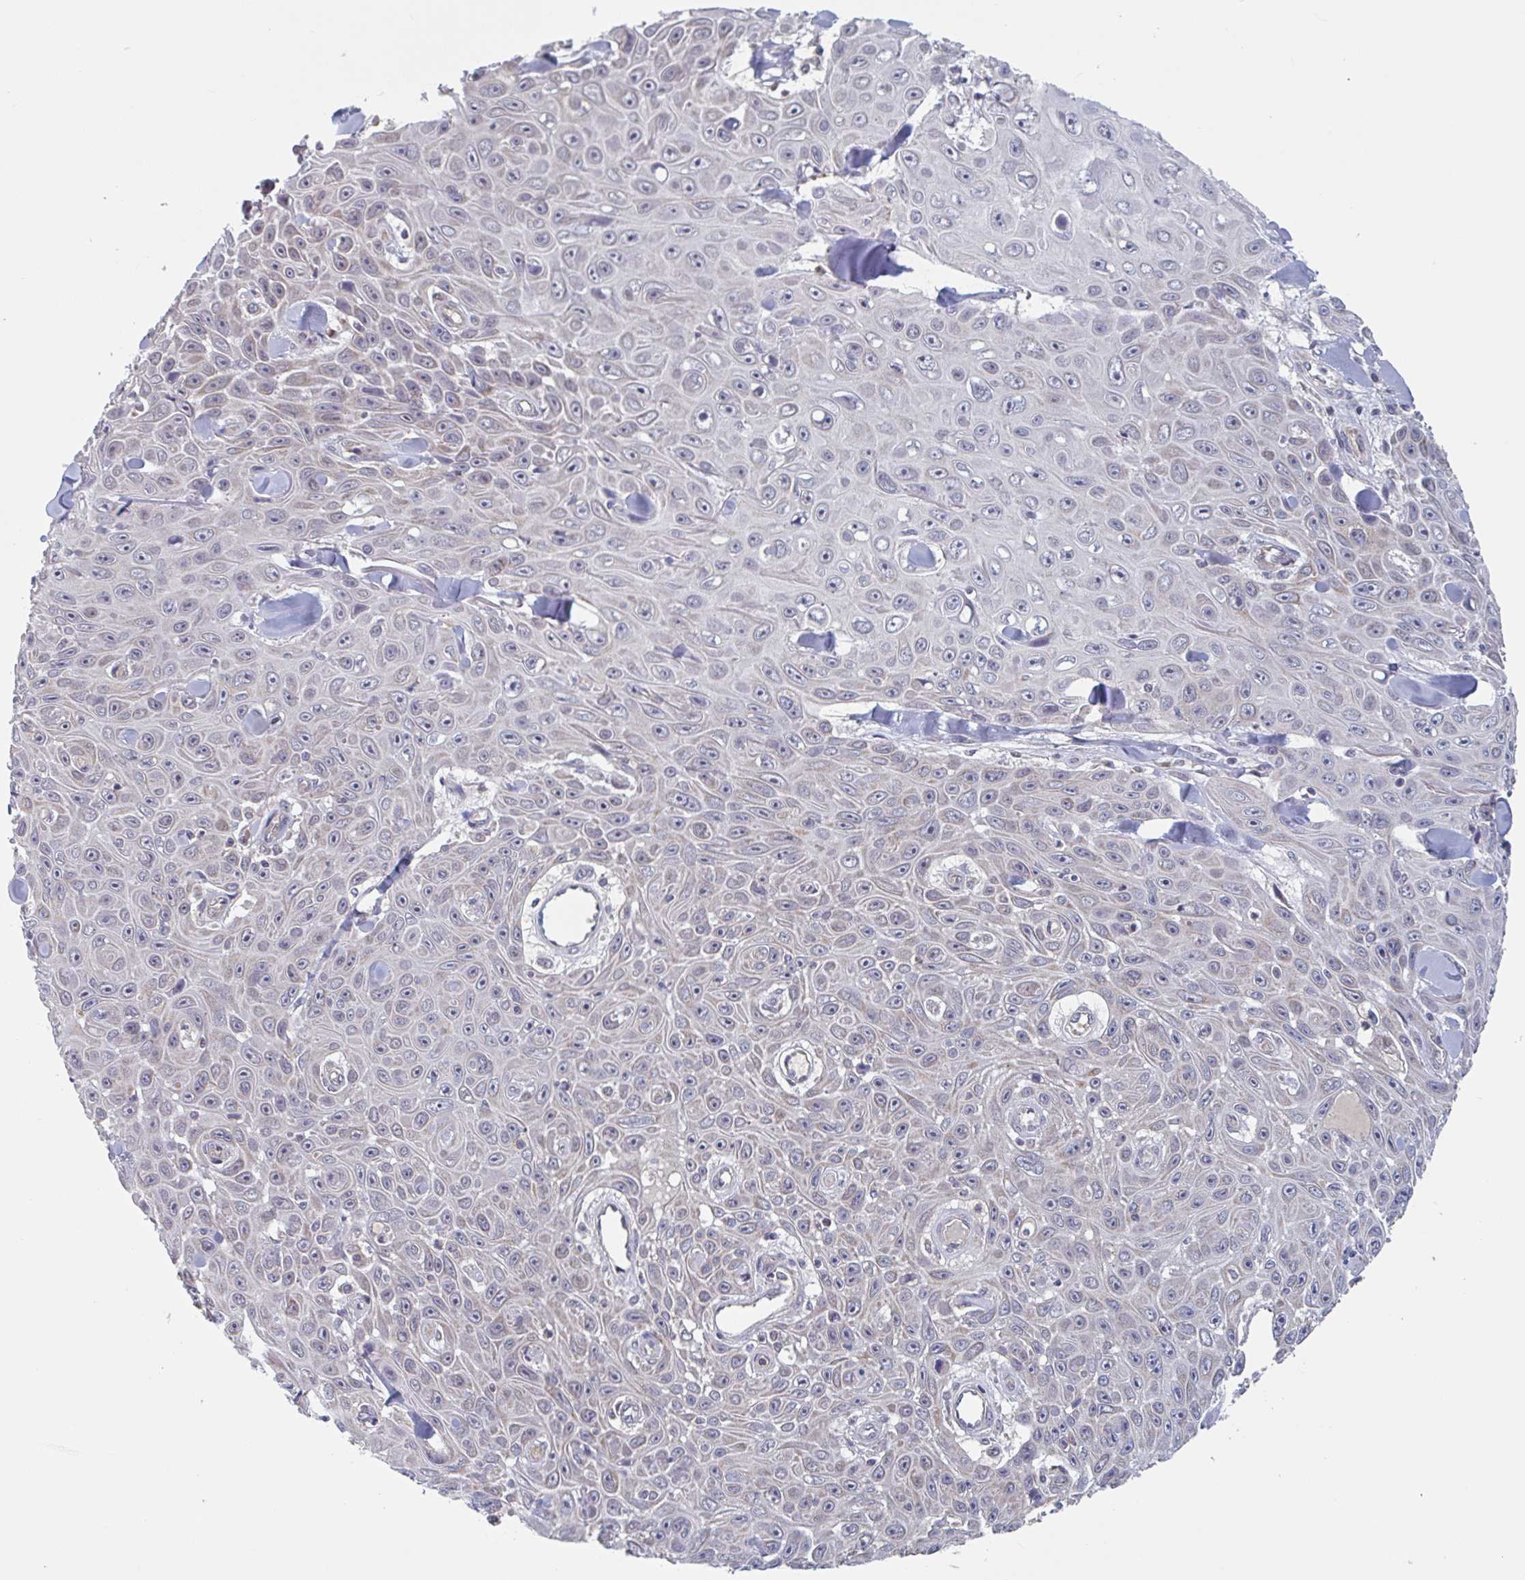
{"staining": {"intensity": "negative", "quantity": "none", "location": "none"}, "tissue": "skin cancer", "cell_type": "Tumor cells", "image_type": "cancer", "snomed": [{"axis": "morphology", "description": "Squamous cell carcinoma, NOS"}, {"axis": "topography", "description": "Skin"}], "caption": "The photomicrograph demonstrates no significant positivity in tumor cells of skin cancer (squamous cell carcinoma).", "gene": "SURF1", "patient": {"sex": "male", "age": 82}}